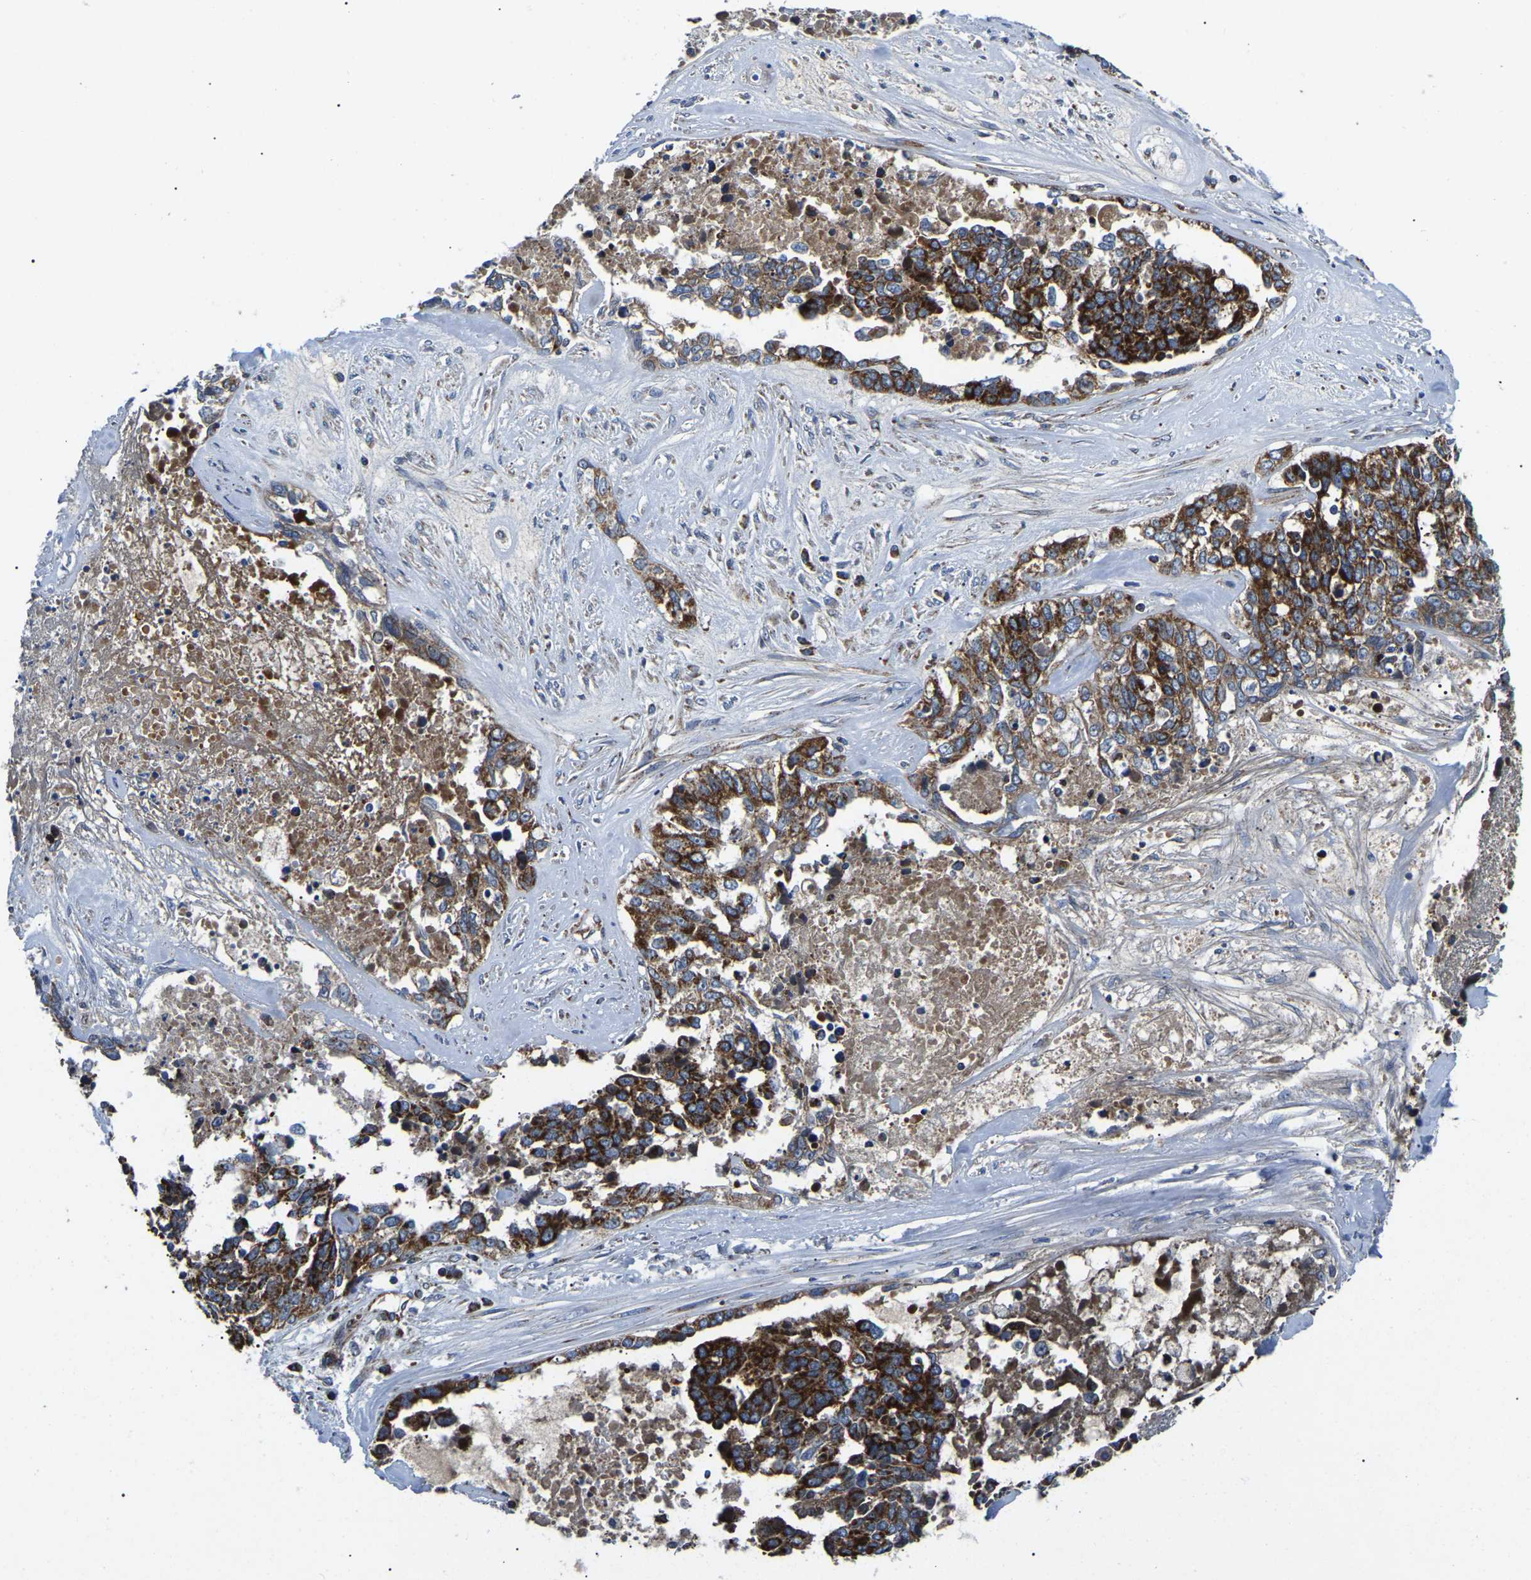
{"staining": {"intensity": "strong", "quantity": ">75%", "location": "cytoplasmic/membranous"}, "tissue": "ovarian cancer", "cell_type": "Tumor cells", "image_type": "cancer", "snomed": [{"axis": "morphology", "description": "Cystadenocarcinoma, serous, NOS"}, {"axis": "topography", "description": "Ovary"}], "caption": "A high-resolution micrograph shows IHC staining of ovarian cancer (serous cystadenocarcinoma), which demonstrates strong cytoplasmic/membranous expression in about >75% of tumor cells. (brown staining indicates protein expression, while blue staining denotes nuclei).", "gene": "PPM1E", "patient": {"sex": "female", "age": 44}}